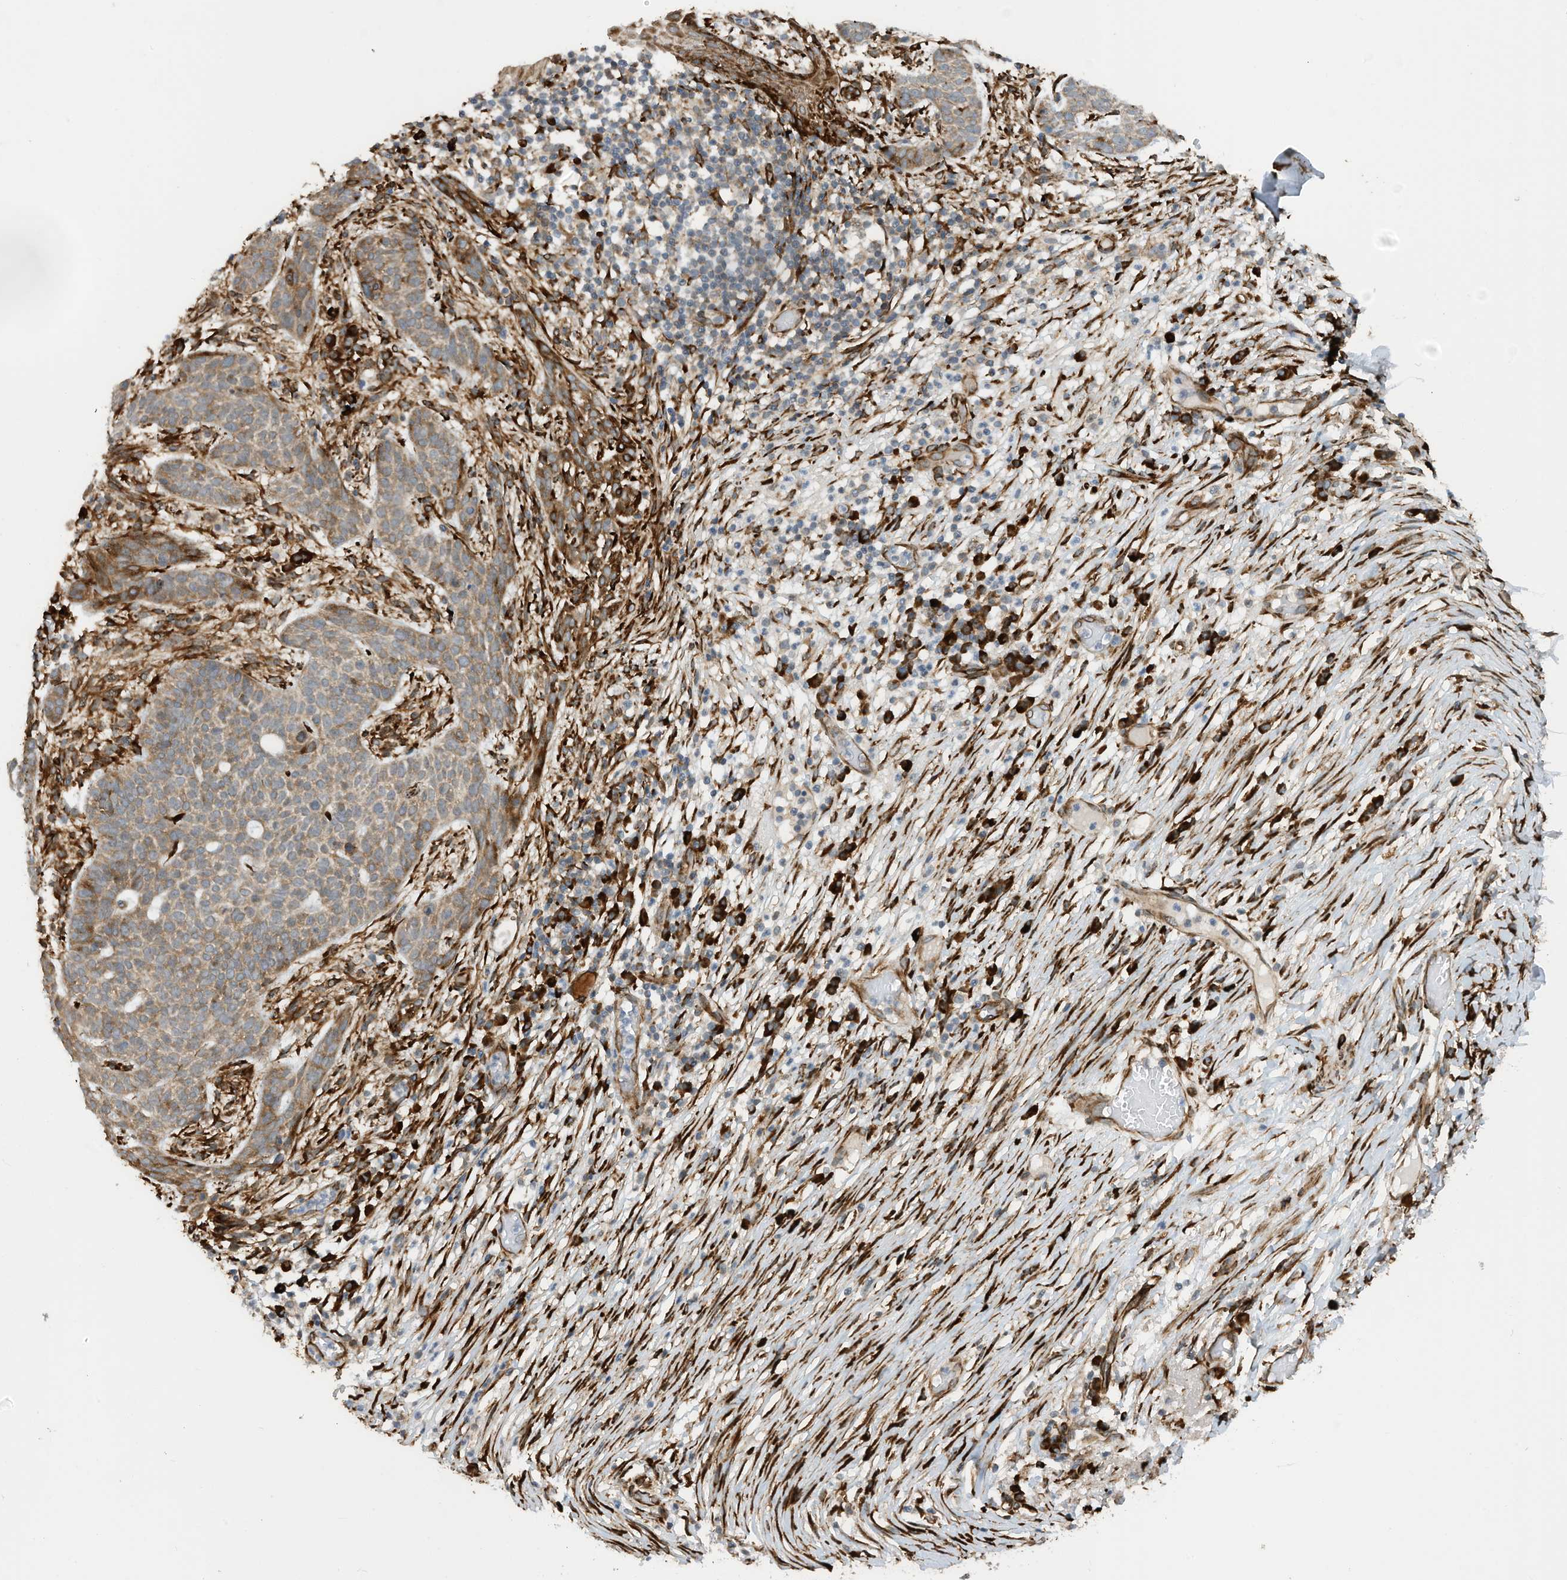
{"staining": {"intensity": "moderate", "quantity": ">75%", "location": "cytoplasmic/membranous"}, "tissue": "skin cancer", "cell_type": "Tumor cells", "image_type": "cancer", "snomed": [{"axis": "morphology", "description": "Normal tissue, NOS"}, {"axis": "morphology", "description": "Basal cell carcinoma"}, {"axis": "topography", "description": "Skin"}], "caption": "Immunohistochemical staining of skin cancer shows medium levels of moderate cytoplasmic/membranous positivity in about >75% of tumor cells. Nuclei are stained in blue.", "gene": "ZBTB45", "patient": {"sex": "male", "age": 64}}